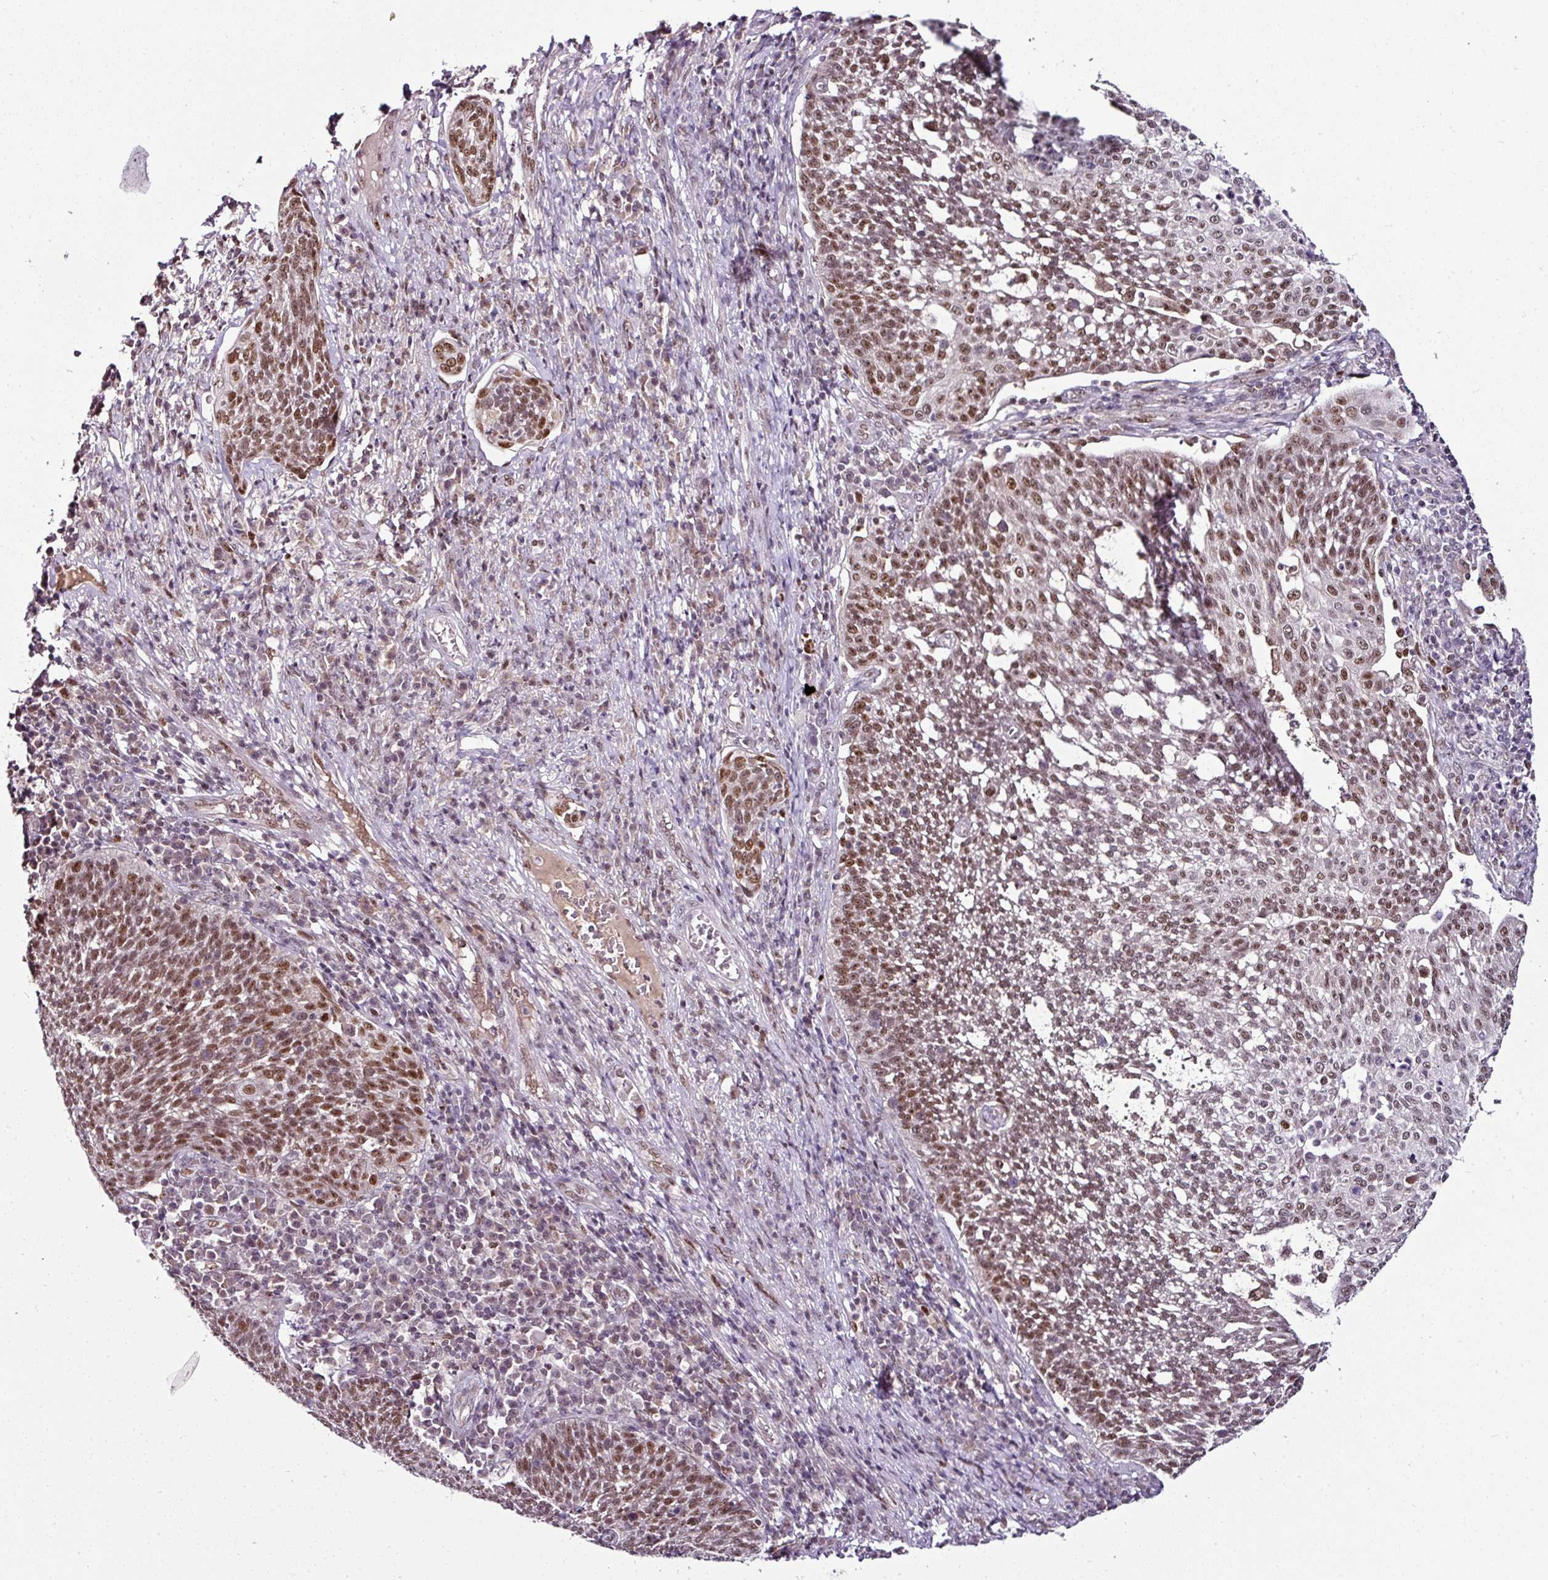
{"staining": {"intensity": "moderate", "quantity": ">75%", "location": "nuclear"}, "tissue": "cervical cancer", "cell_type": "Tumor cells", "image_type": "cancer", "snomed": [{"axis": "morphology", "description": "Squamous cell carcinoma, NOS"}, {"axis": "topography", "description": "Cervix"}], "caption": "DAB immunohistochemical staining of human cervical squamous cell carcinoma displays moderate nuclear protein expression in approximately >75% of tumor cells. The staining is performed using DAB brown chromogen to label protein expression. The nuclei are counter-stained blue using hematoxylin.", "gene": "KLF16", "patient": {"sex": "female", "age": 34}}